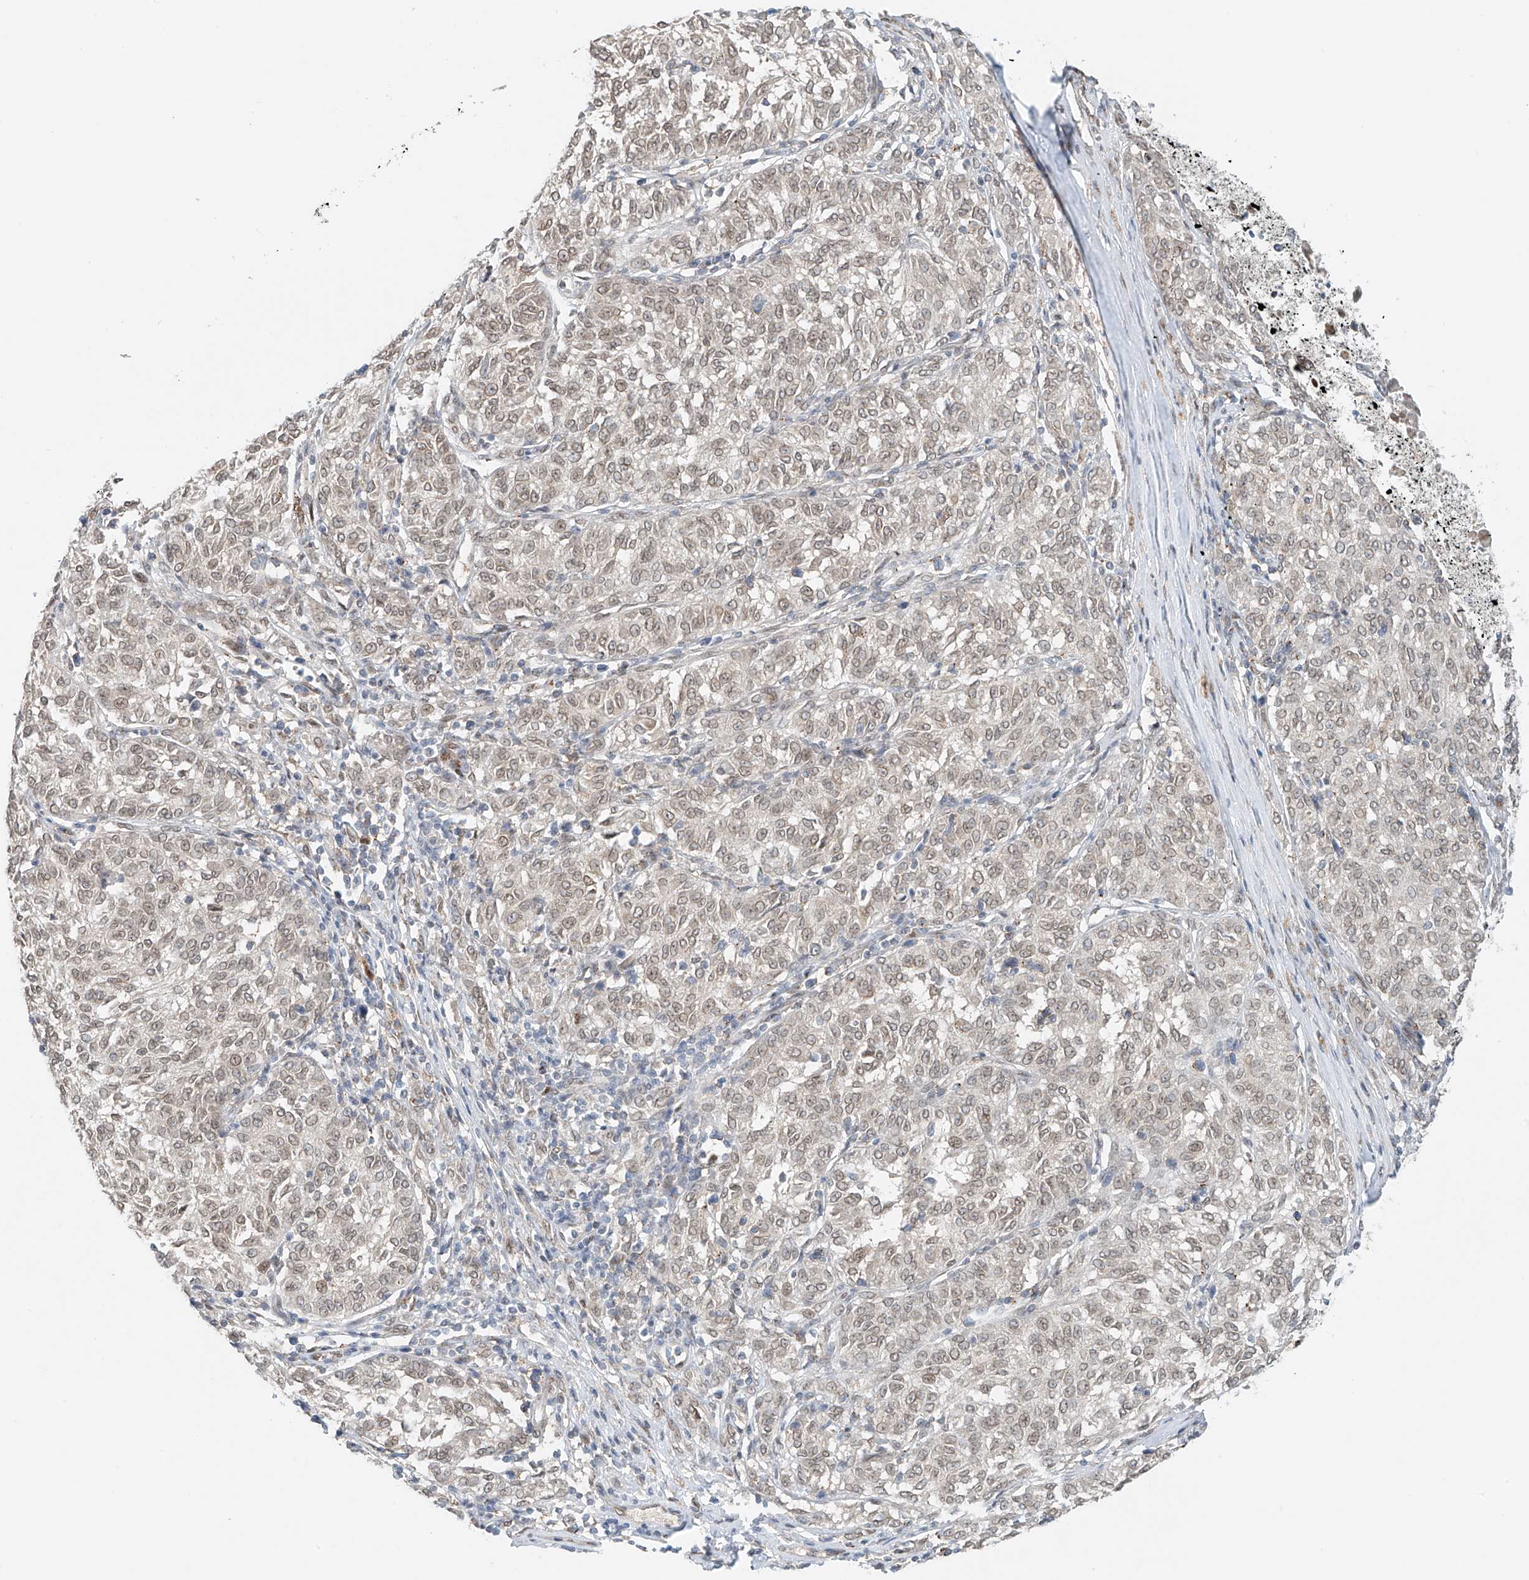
{"staining": {"intensity": "weak", "quantity": "<25%", "location": "nuclear"}, "tissue": "melanoma", "cell_type": "Tumor cells", "image_type": "cancer", "snomed": [{"axis": "morphology", "description": "Malignant melanoma, NOS"}, {"axis": "topography", "description": "Skin"}], "caption": "Tumor cells are negative for brown protein staining in malignant melanoma. (DAB (3,3'-diaminobenzidine) immunohistochemistry with hematoxylin counter stain).", "gene": "STARD9", "patient": {"sex": "female", "age": 72}}